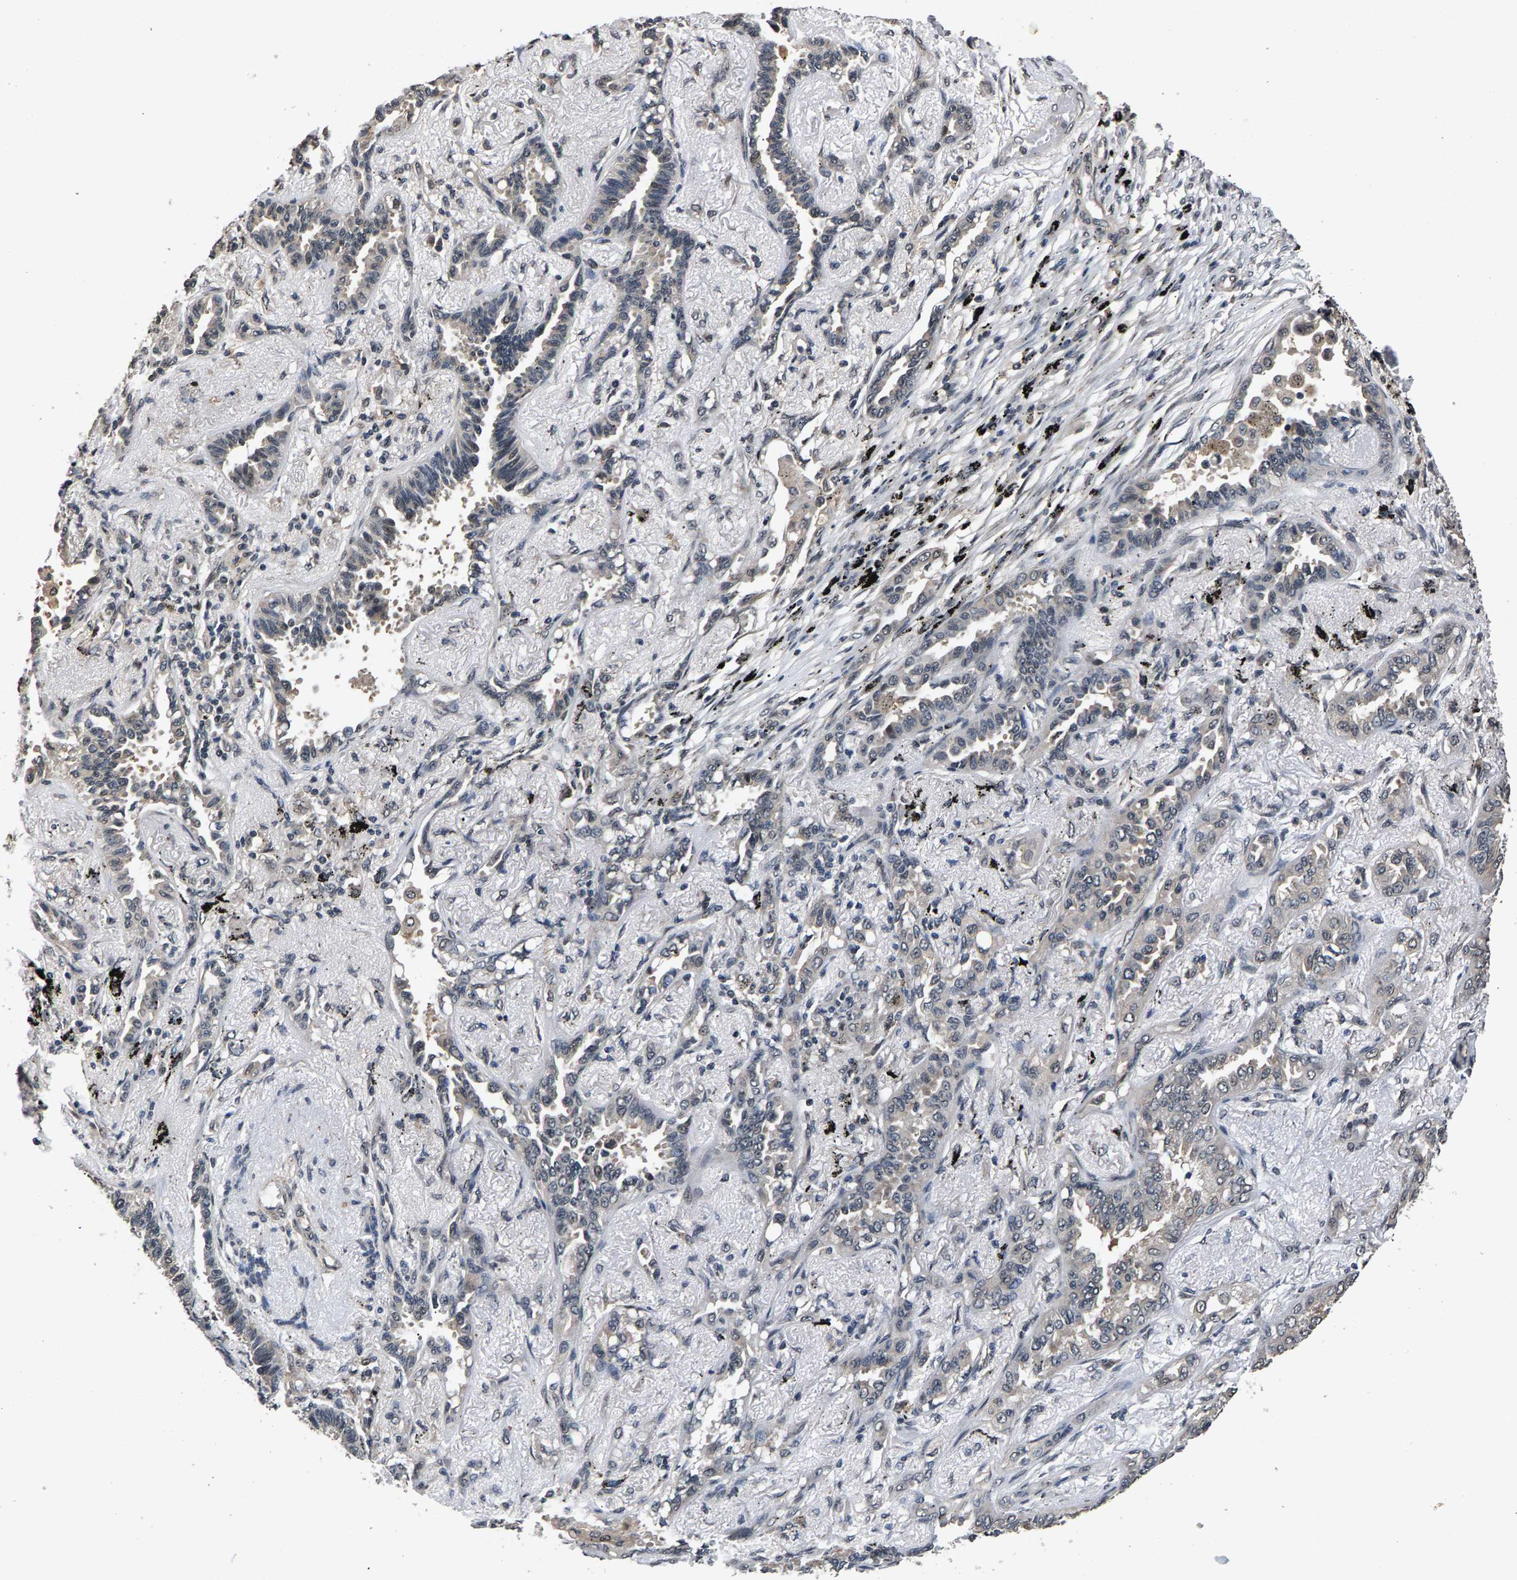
{"staining": {"intensity": "weak", "quantity": "<25%", "location": "nuclear"}, "tissue": "lung cancer", "cell_type": "Tumor cells", "image_type": "cancer", "snomed": [{"axis": "morphology", "description": "Adenocarcinoma, NOS"}, {"axis": "topography", "description": "Lung"}], "caption": "Lung adenocarcinoma was stained to show a protein in brown. There is no significant positivity in tumor cells.", "gene": "RBM33", "patient": {"sex": "male", "age": 59}}